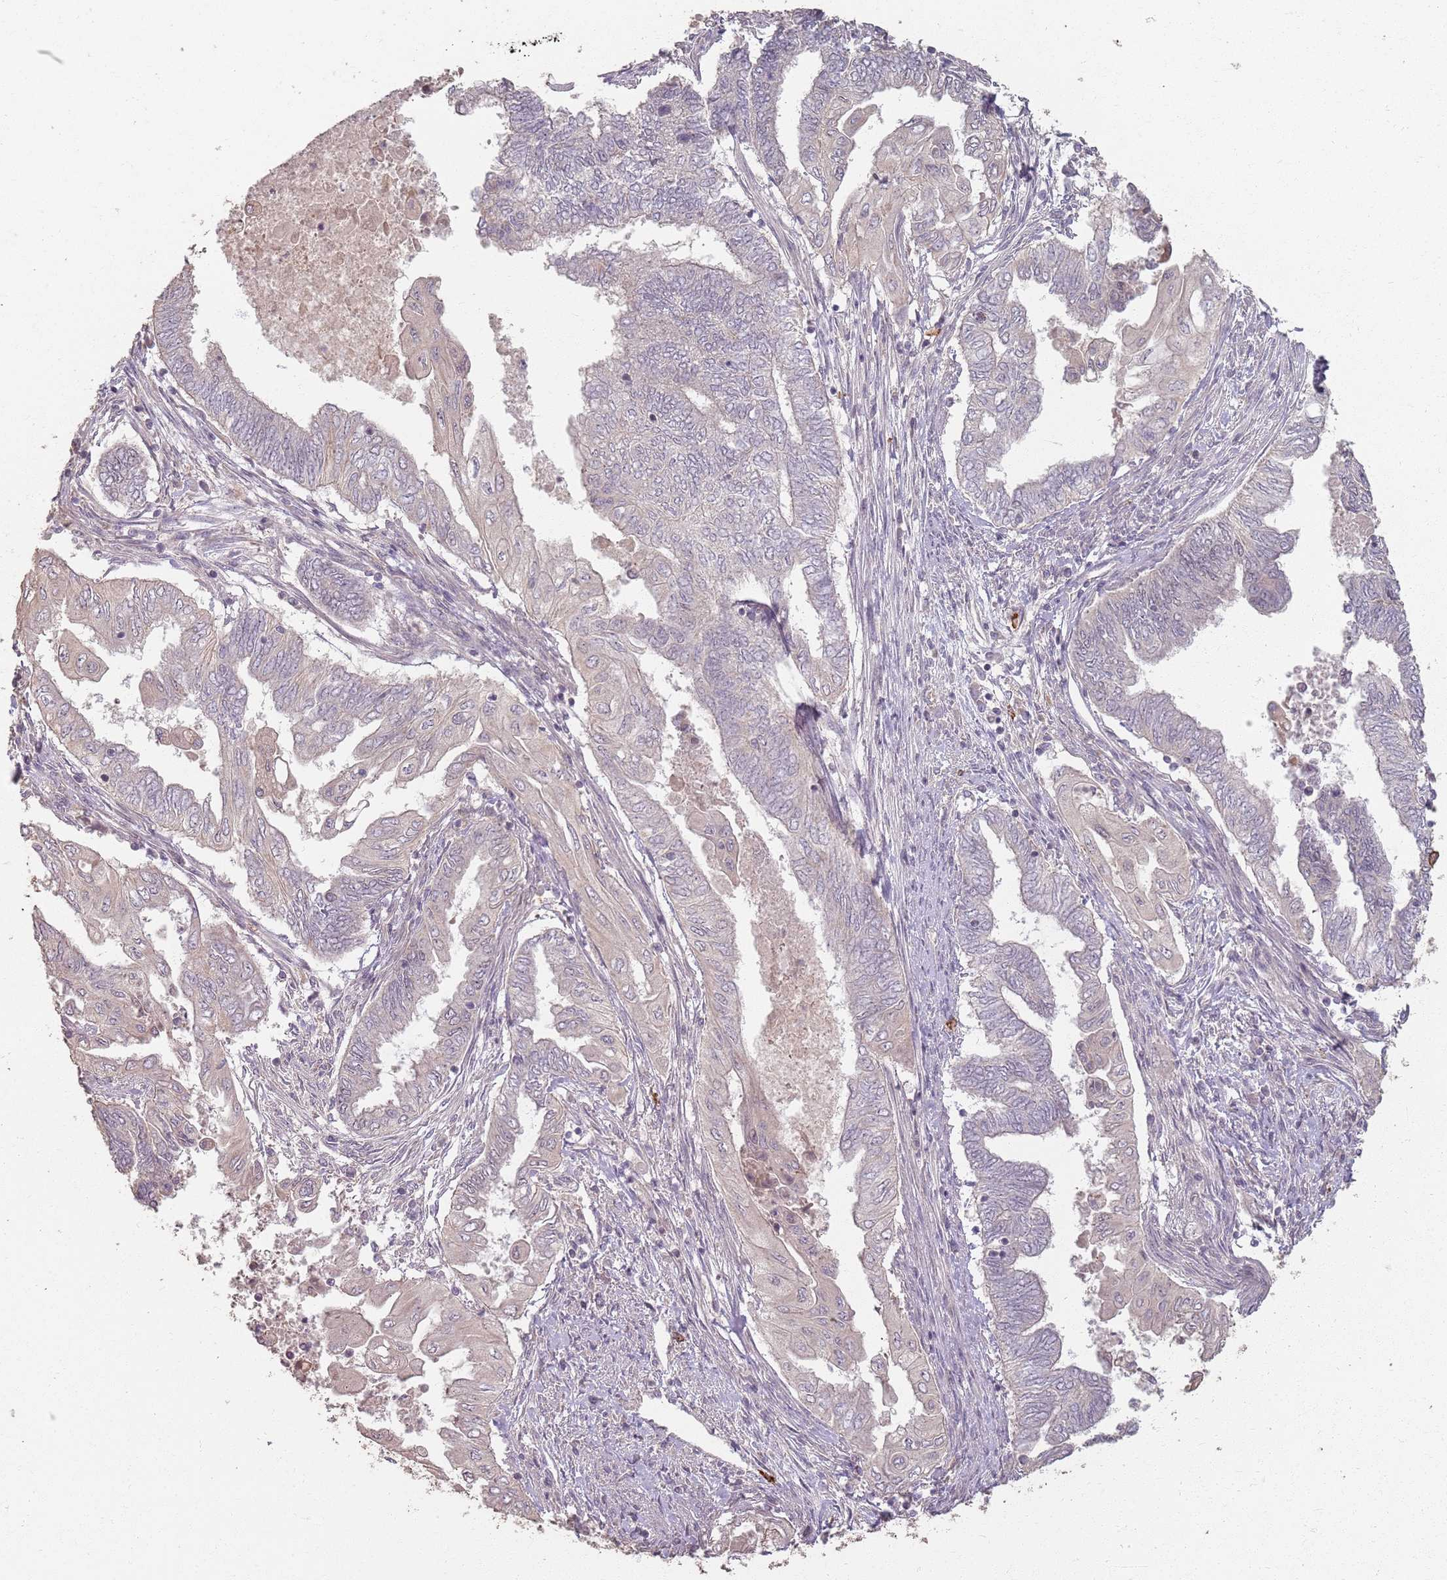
{"staining": {"intensity": "negative", "quantity": "none", "location": "none"}, "tissue": "endometrial cancer", "cell_type": "Tumor cells", "image_type": "cancer", "snomed": [{"axis": "morphology", "description": "Adenocarcinoma, NOS"}, {"axis": "topography", "description": "Uterus"}, {"axis": "topography", "description": "Endometrium"}], "caption": "A high-resolution micrograph shows immunohistochemistry (IHC) staining of endometrial cancer (adenocarcinoma), which reveals no significant positivity in tumor cells.", "gene": "CCDC168", "patient": {"sex": "female", "age": 70}}